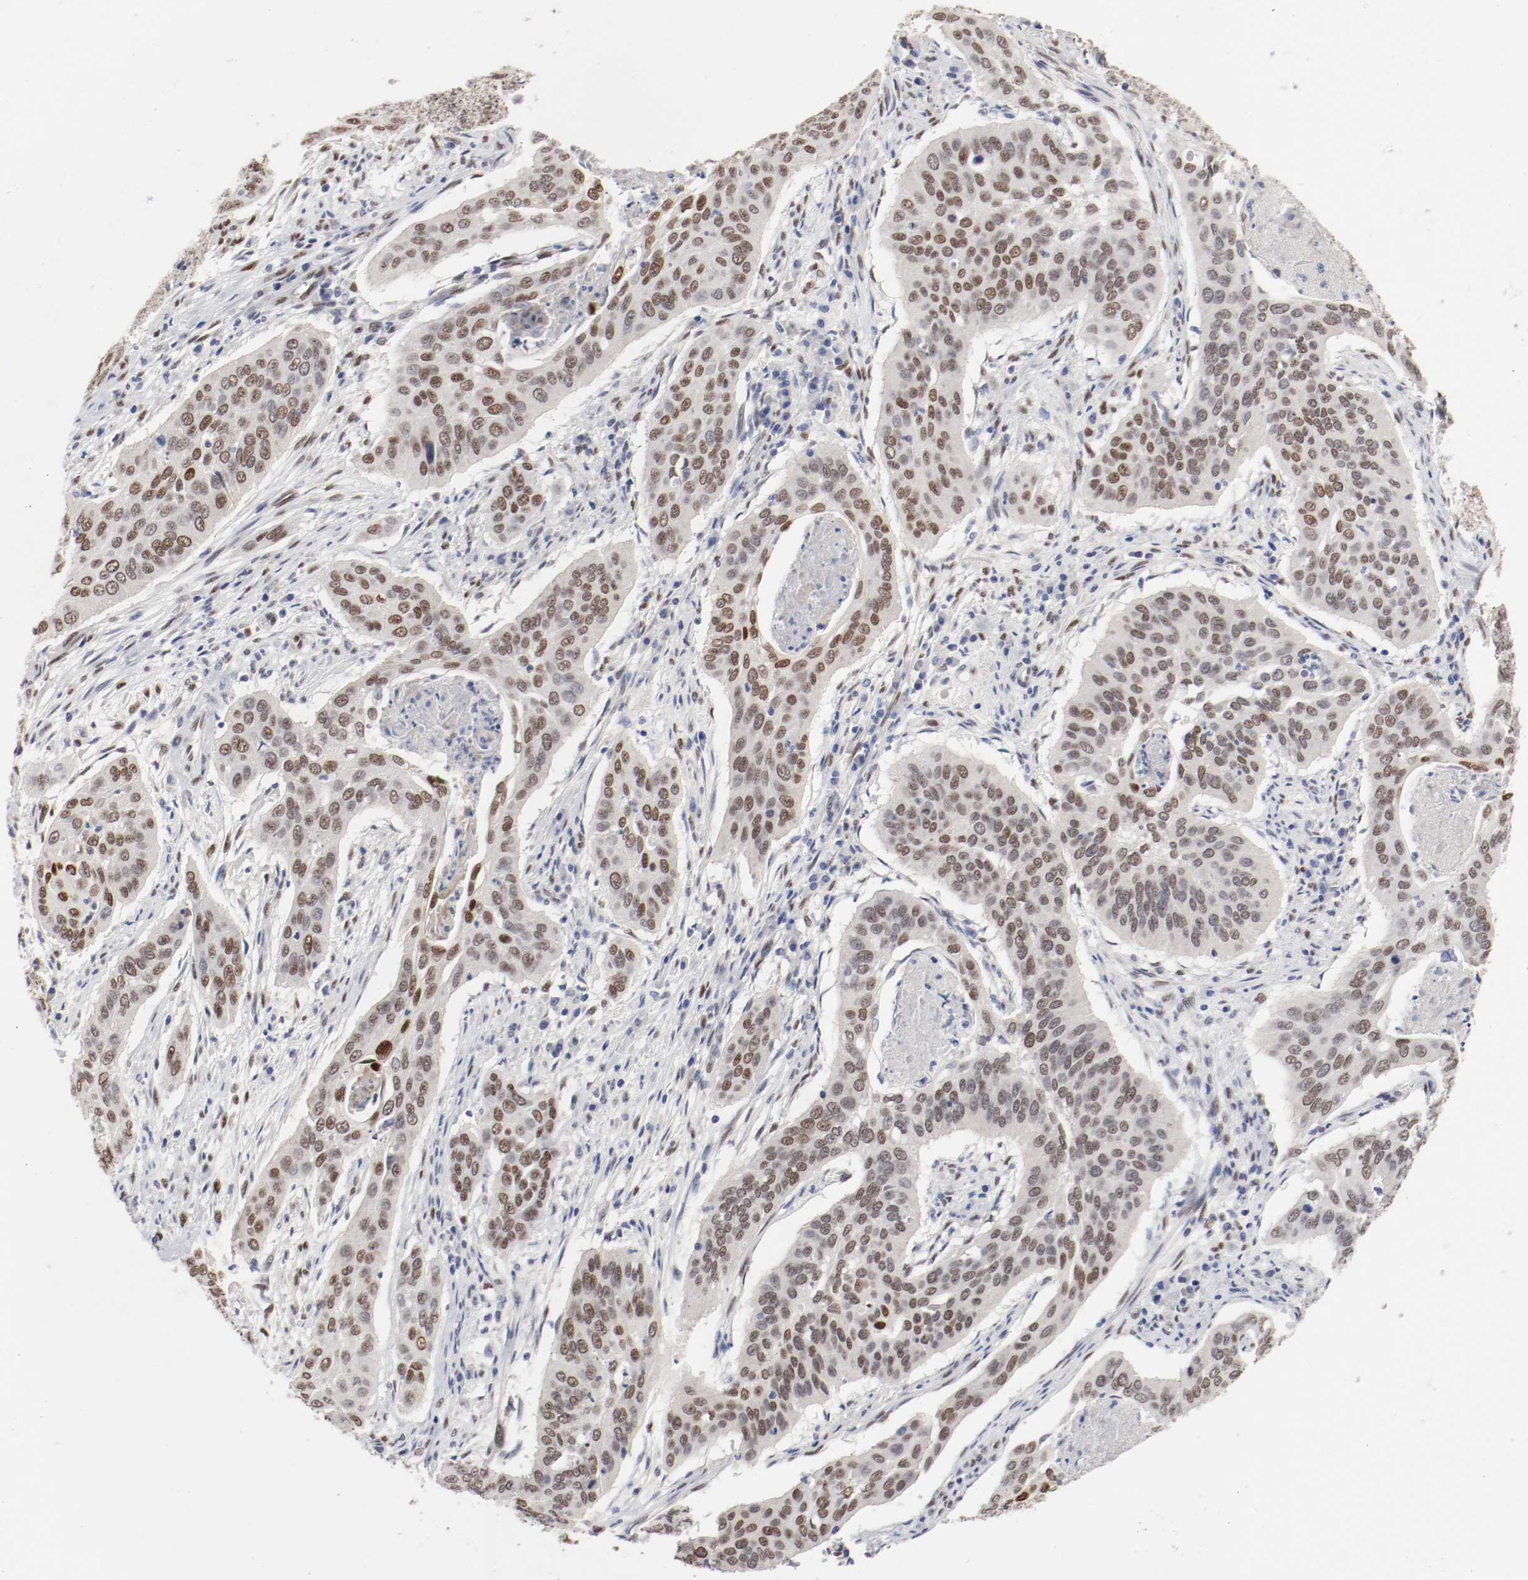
{"staining": {"intensity": "moderate", "quantity": ">75%", "location": "nuclear"}, "tissue": "cervical cancer", "cell_type": "Tumor cells", "image_type": "cancer", "snomed": [{"axis": "morphology", "description": "Squamous cell carcinoma, NOS"}, {"axis": "topography", "description": "Cervix"}], "caption": "Immunohistochemical staining of cervical cancer shows medium levels of moderate nuclear protein positivity in about >75% of tumor cells. (DAB (3,3'-diaminobenzidine) IHC, brown staining for protein, blue staining for nuclei).", "gene": "FOSL2", "patient": {"sex": "female", "age": 39}}